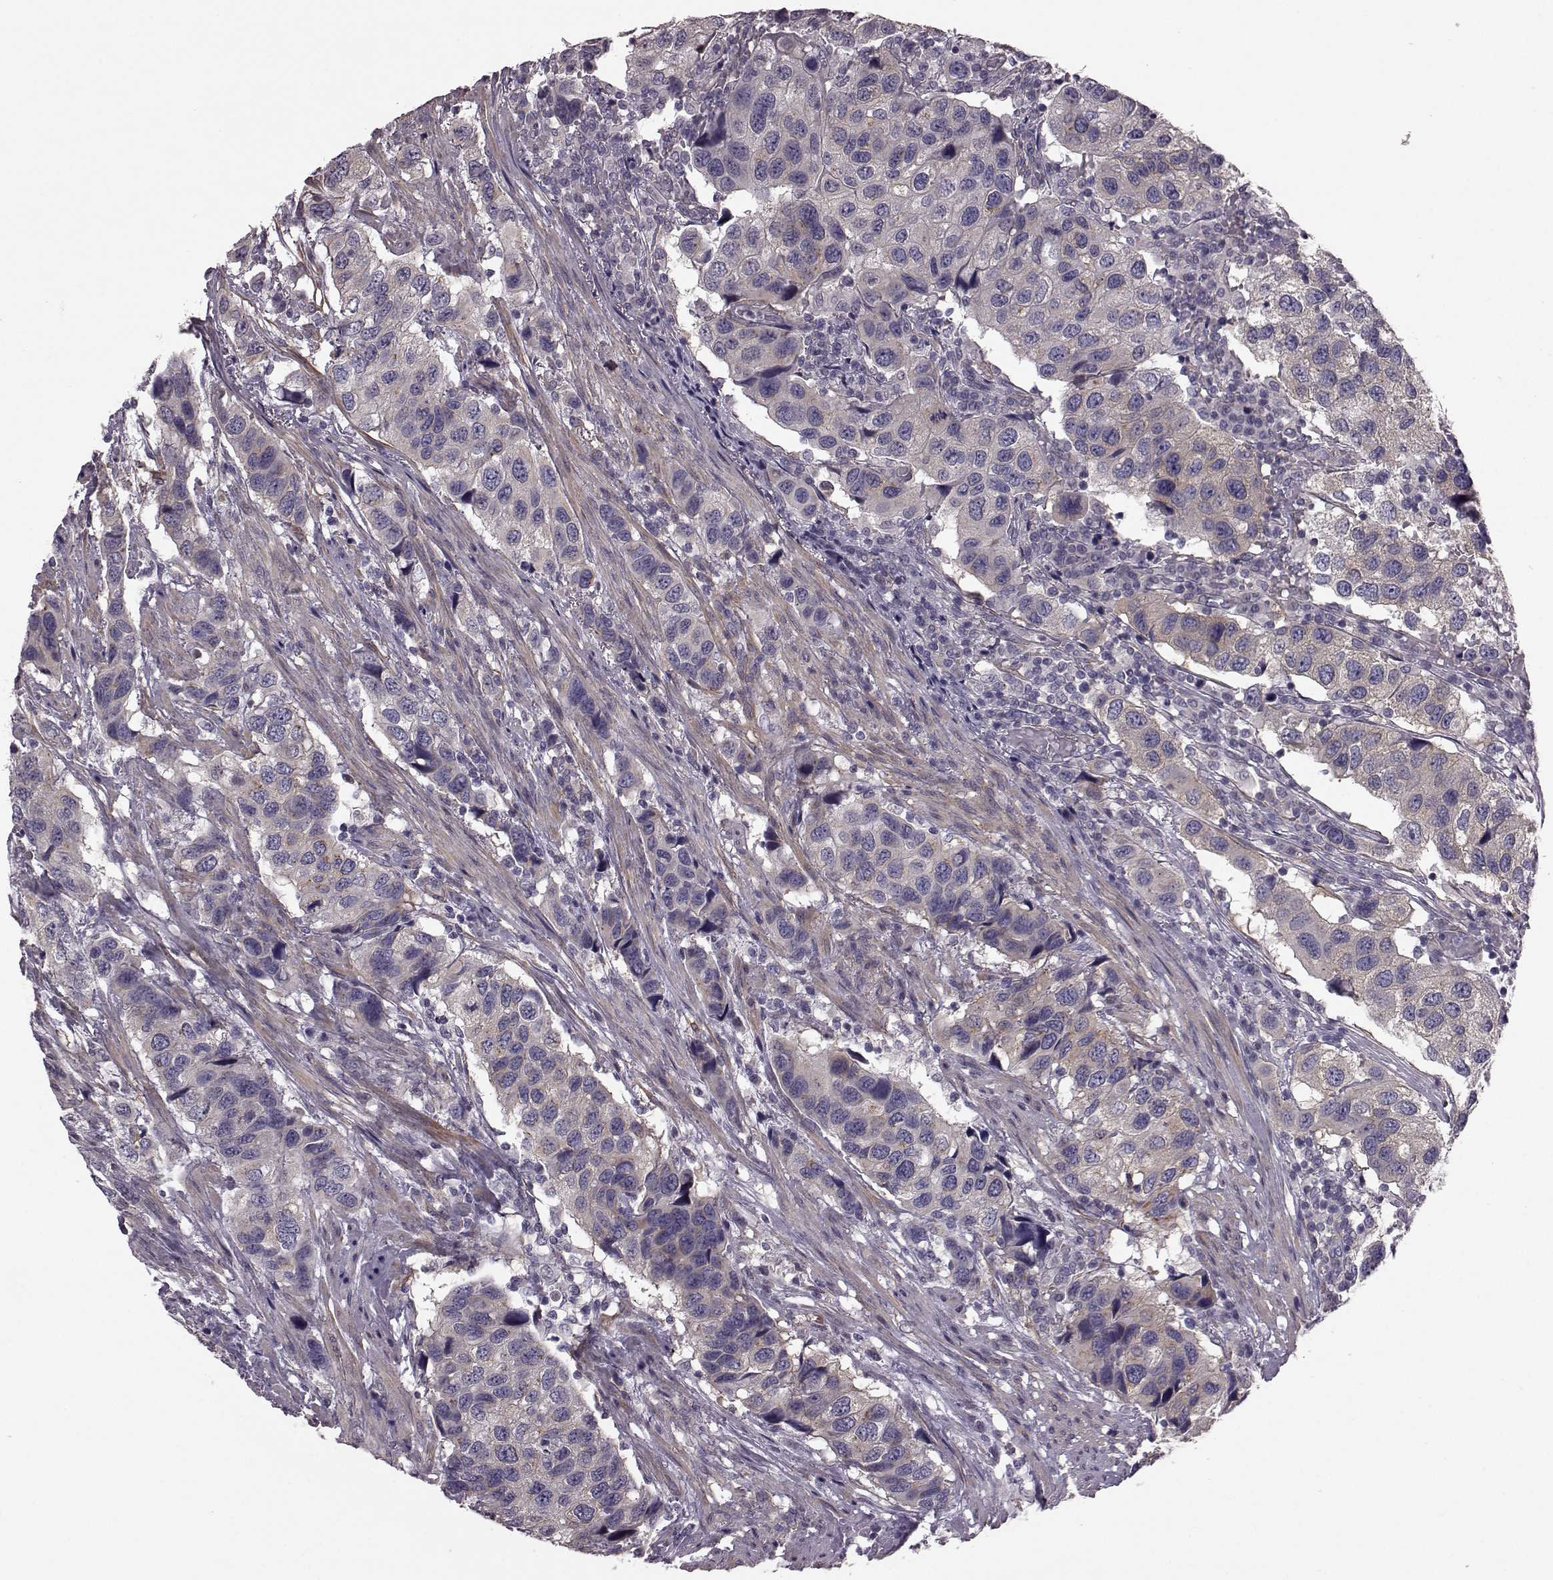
{"staining": {"intensity": "negative", "quantity": "none", "location": "none"}, "tissue": "urothelial cancer", "cell_type": "Tumor cells", "image_type": "cancer", "snomed": [{"axis": "morphology", "description": "Urothelial carcinoma, High grade"}, {"axis": "topography", "description": "Urinary bladder"}], "caption": "The photomicrograph shows no staining of tumor cells in urothelial cancer. Nuclei are stained in blue.", "gene": "GRK1", "patient": {"sex": "male", "age": 79}}